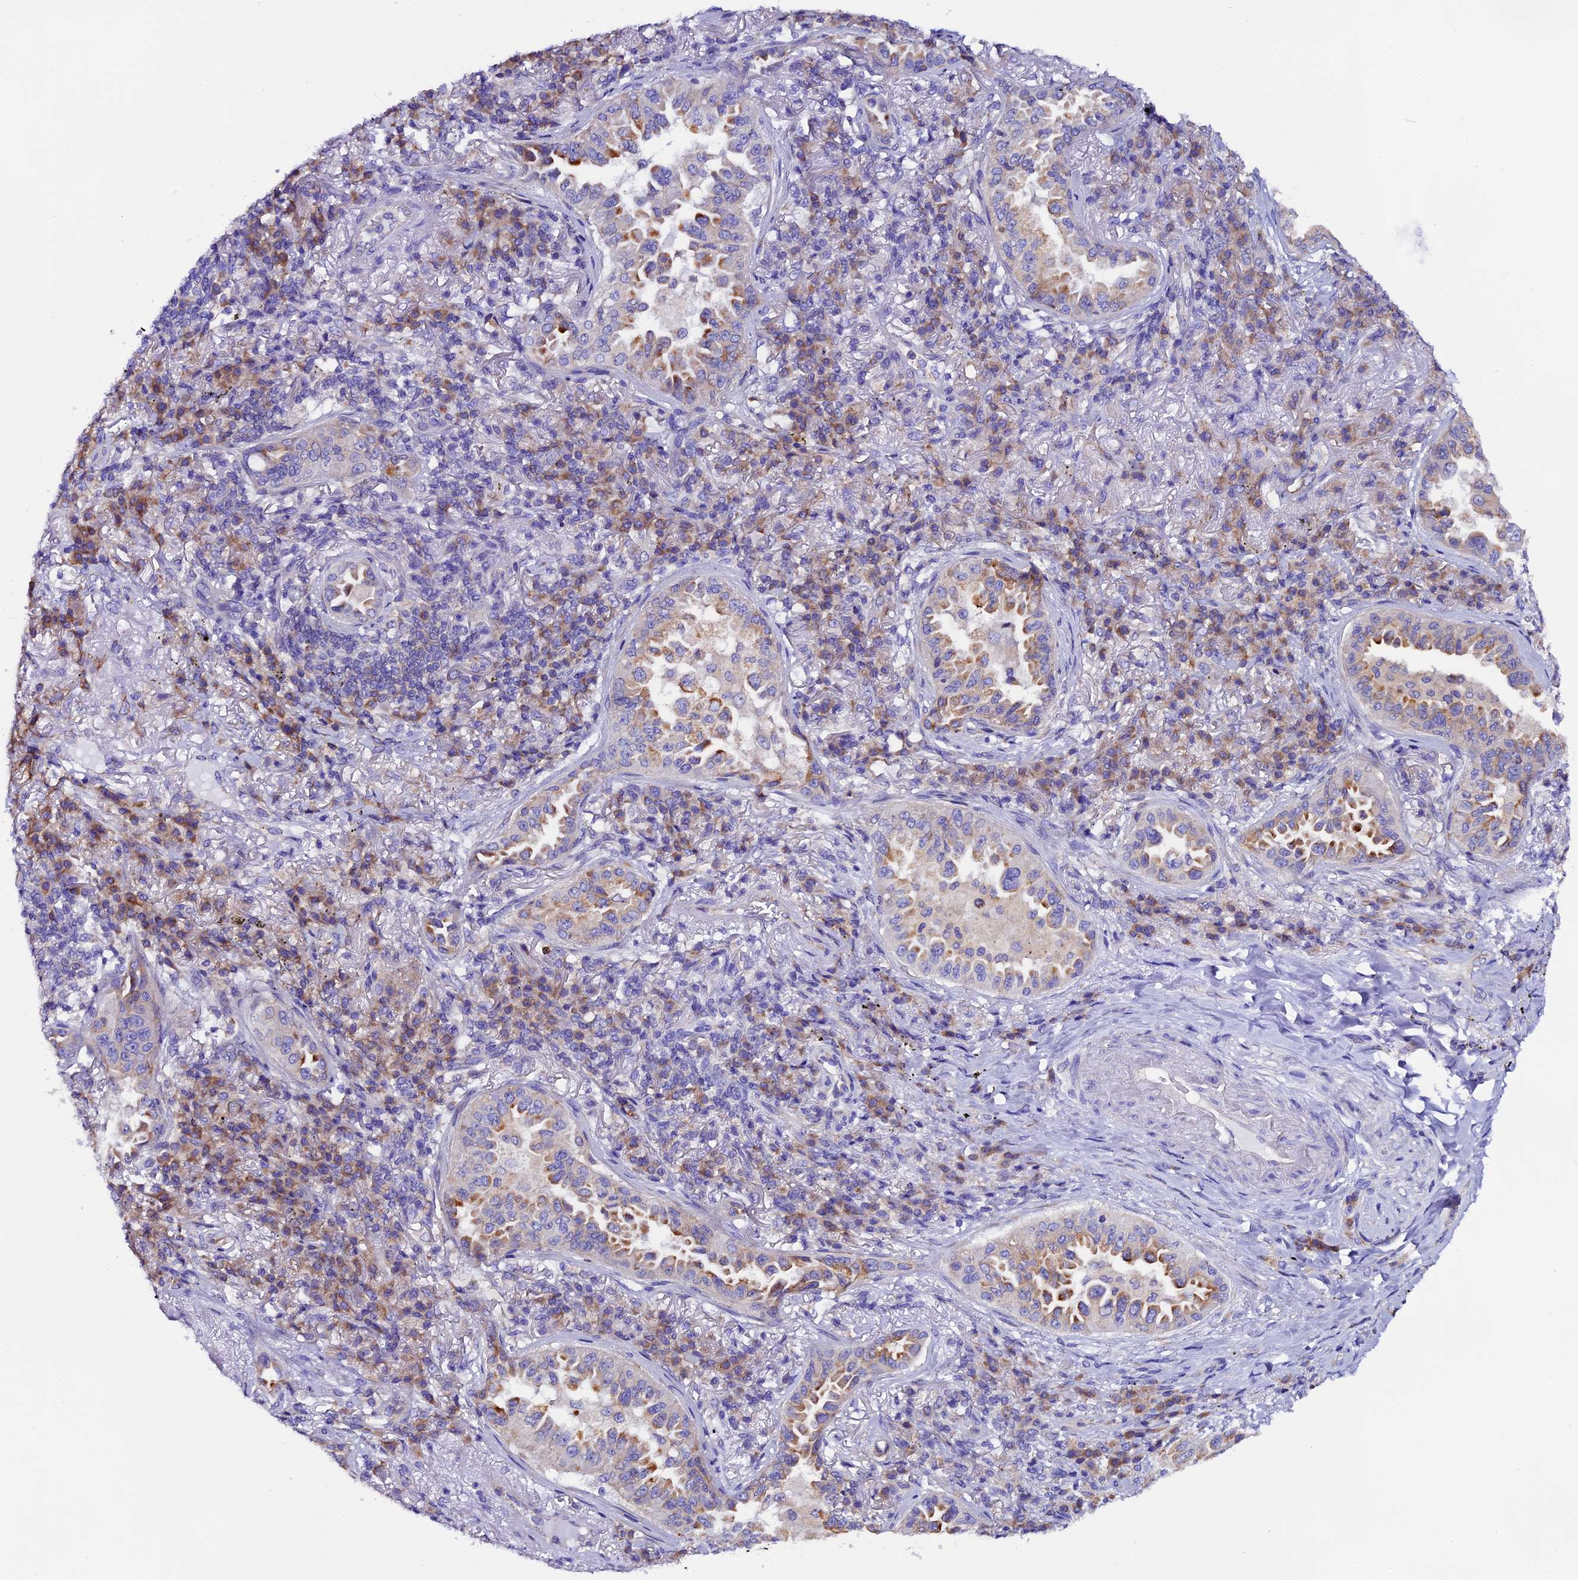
{"staining": {"intensity": "moderate", "quantity": "25%-75%", "location": "cytoplasmic/membranous"}, "tissue": "lung cancer", "cell_type": "Tumor cells", "image_type": "cancer", "snomed": [{"axis": "morphology", "description": "Adenocarcinoma, NOS"}, {"axis": "topography", "description": "Lung"}], "caption": "Adenocarcinoma (lung) stained for a protein (brown) displays moderate cytoplasmic/membranous positive staining in approximately 25%-75% of tumor cells.", "gene": "COMTD1", "patient": {"sex": "female", "age": 69}}